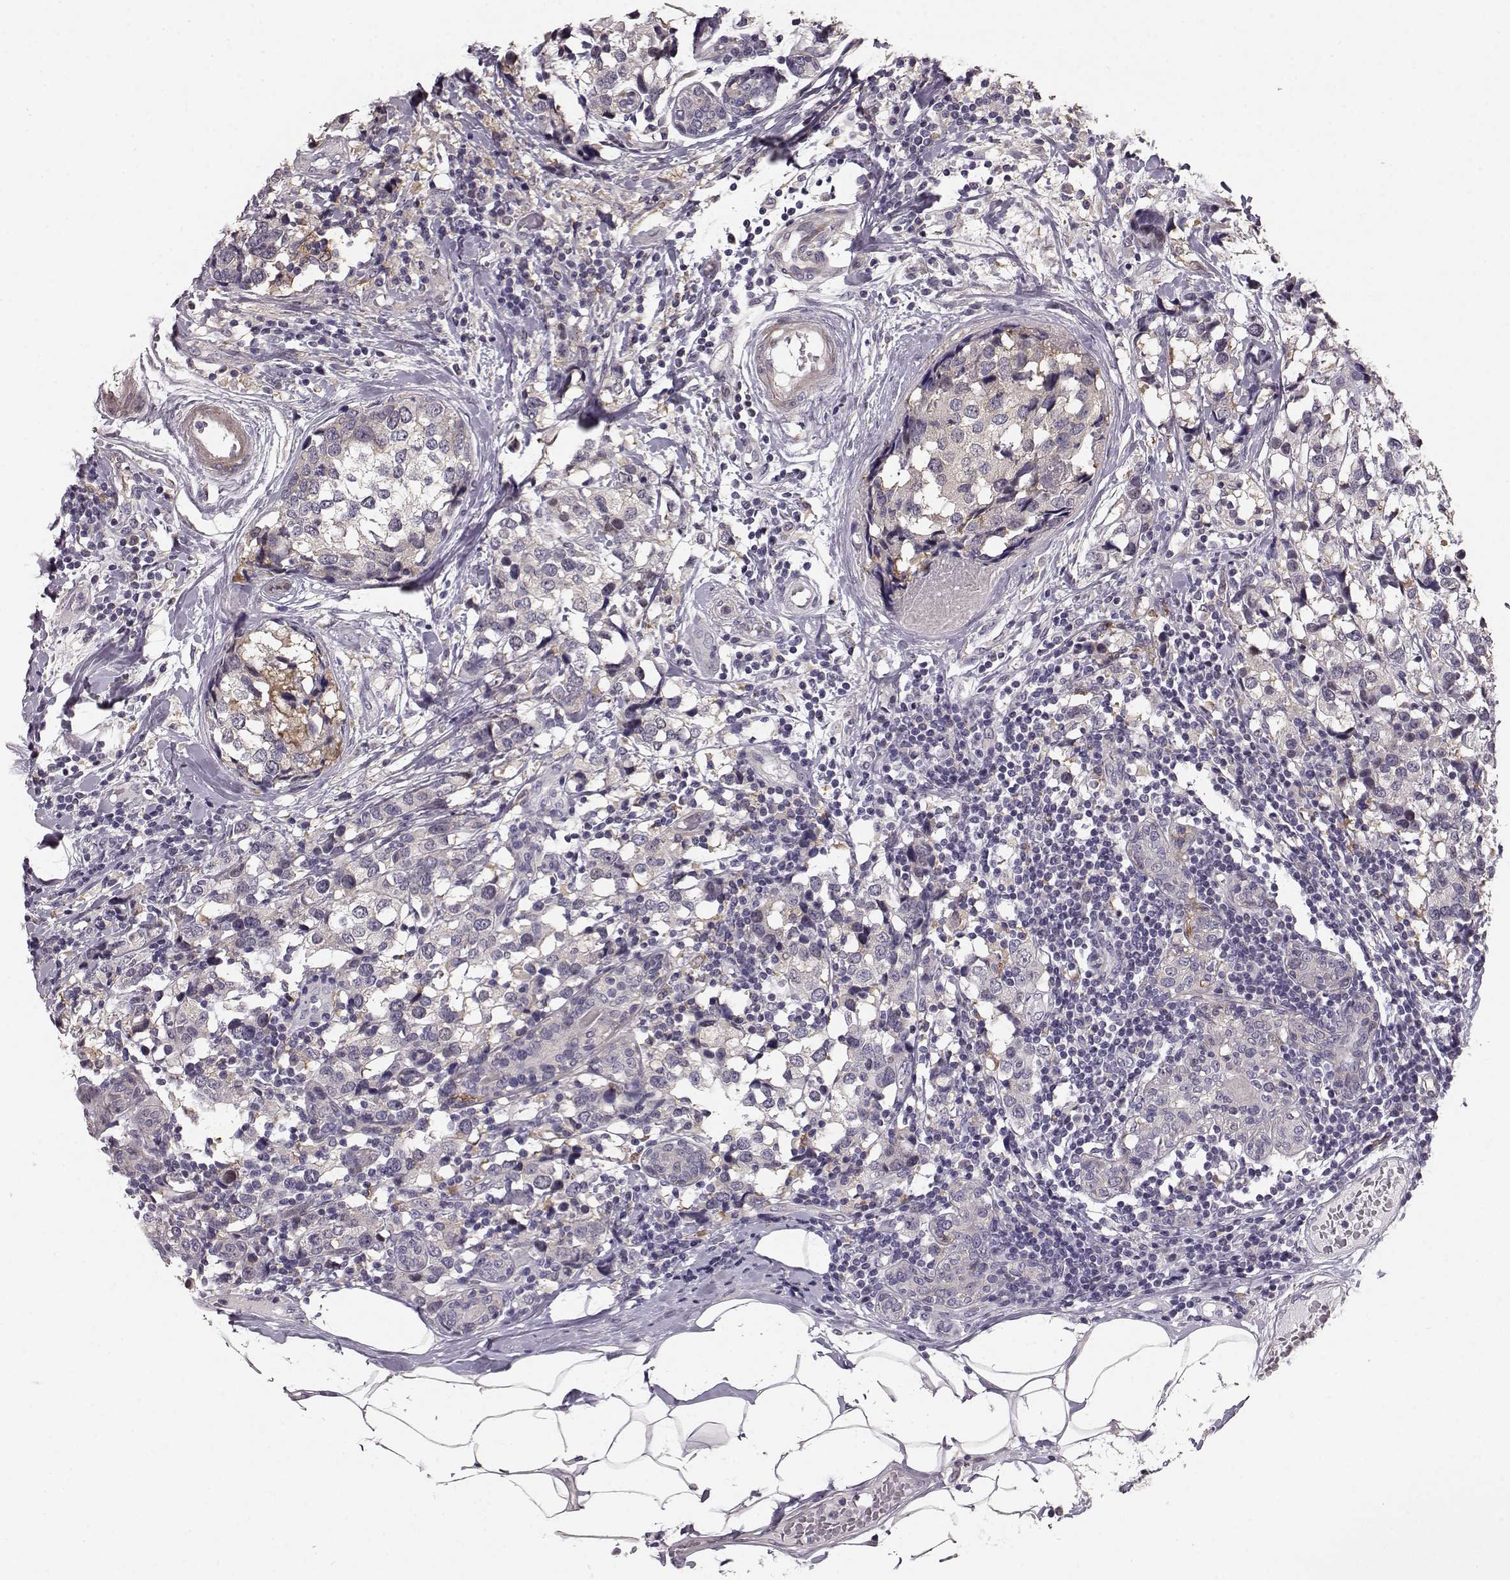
{"staining": {"intensity": "weak", "quantity": "25%-75%", "location": "cytoplasmic/membranous"}, "tissue": "breast cancer", "cell_type": "Tumor cells", "image_type": "cancer", "snomed": [{"axis": "morphology", "description": "Lobular carcinoma"}, {"axis": "topography", "description": "Breast"}], "caption": "This is an image of IHC staining of breast cancer (lobular carcinoma), which shows weak staining in the cytoplasmic/membranous of tumor cells.", "gene": "GPR50", "patient": {"sex": "female", "age": 59}}